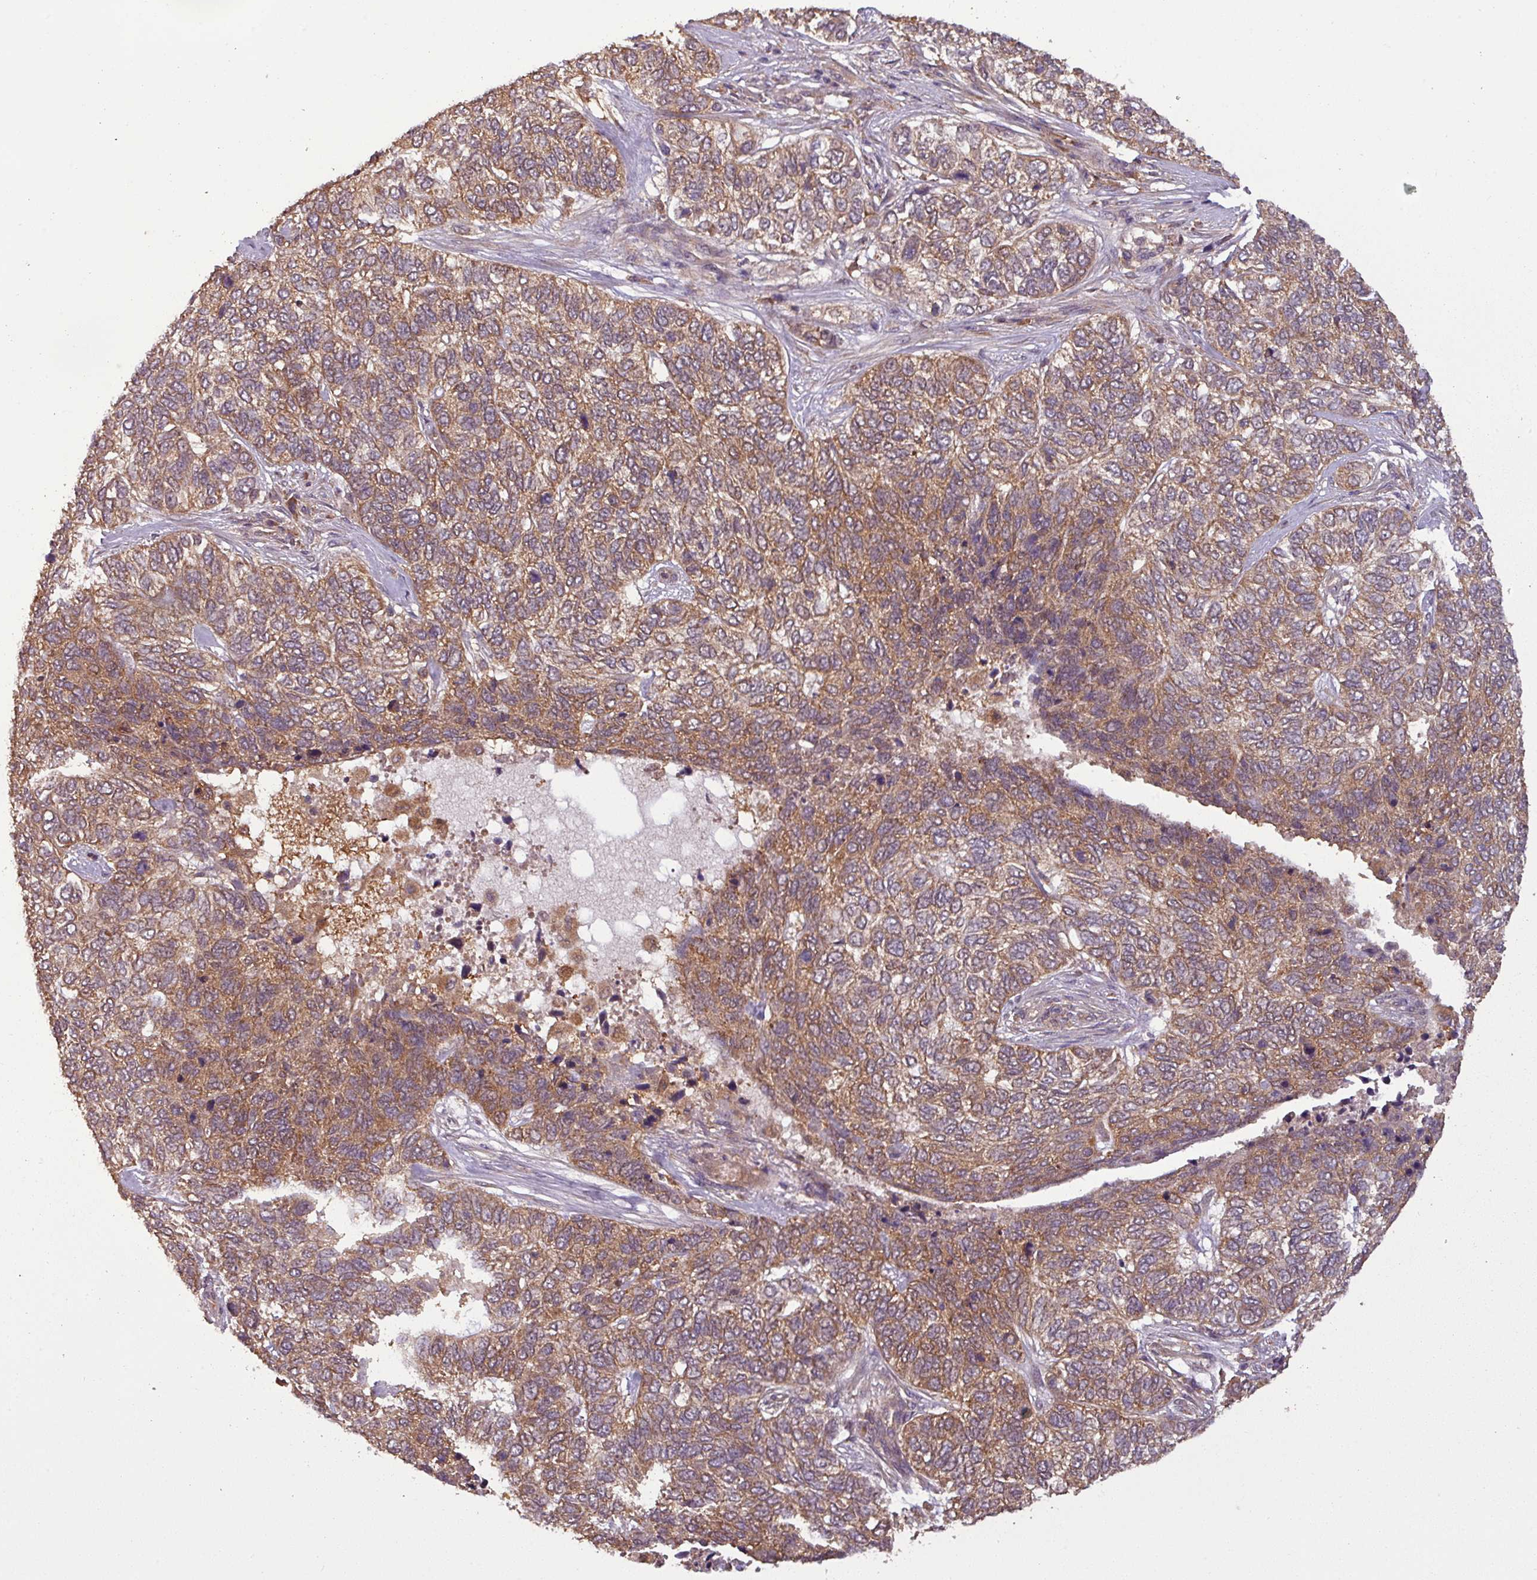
{"staining": {"intensity": "moderate", "quantity": ">75%", "location": "cytoplasmic/membranous"}, "tissue": "skin cancer", "cell_type": "Tumor cells", "image_type": "cancer", "snomed": [{"axis": "morphology", "description": "Basal cell carcinoma"}, {"axis": "topography", "description": "Skin"}], "caption": "Basal cell carcinoma (skin) was stained to show a protein in brown. There is medium levels of moderate cytoplasmic/membranous expression in approximately >75% of tumor cells.", "gene": "NT5C3A", "patient": {"sex": "female", "age": 65}}